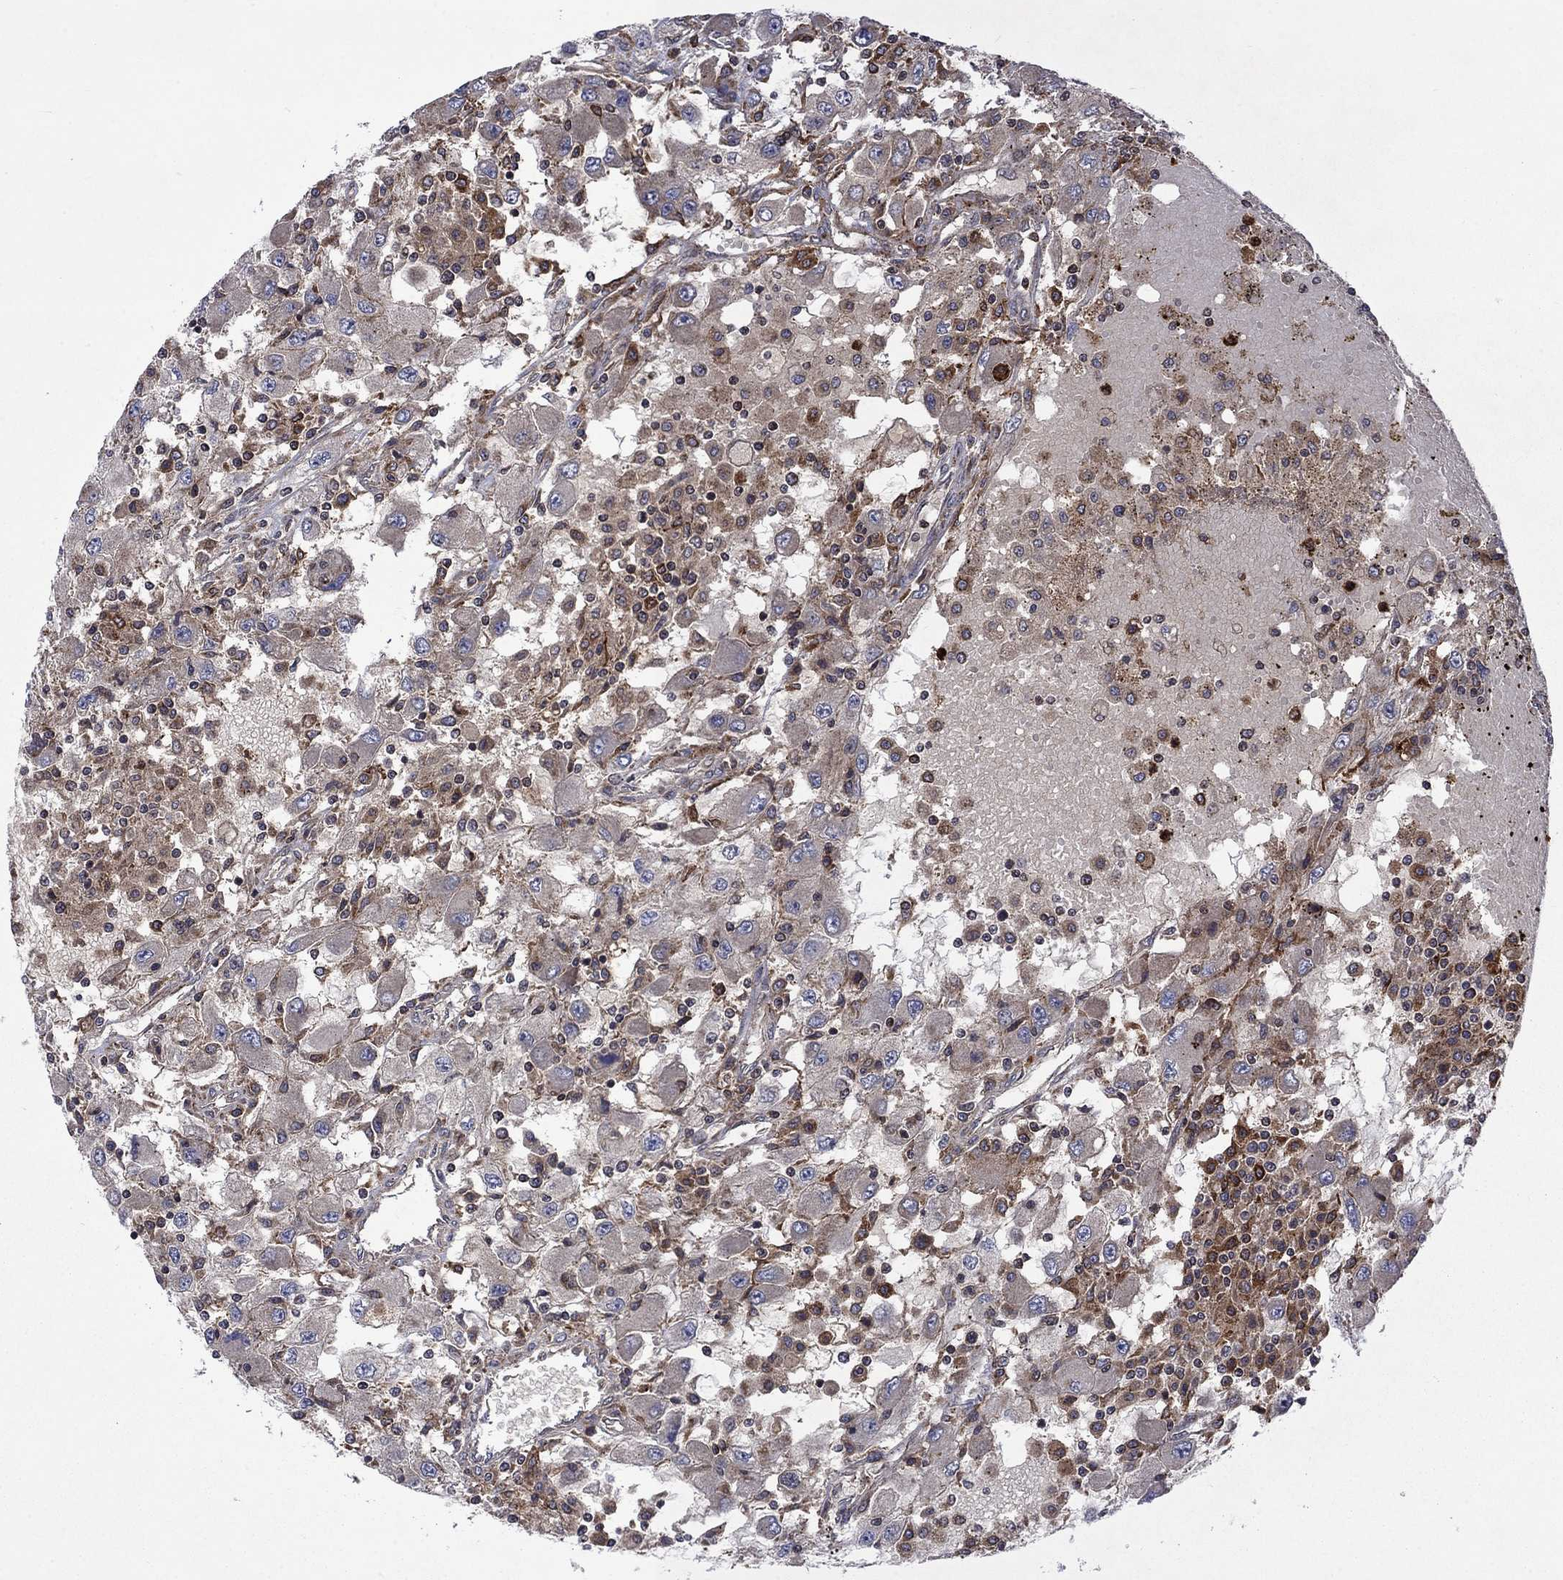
{"staining": {"intensity": "negative", "quantity": "none", "location": "none"}, "tissue": "renal cancer", "cell_type": "Tumor cells", "image_type": "cancer", "snomed": [{"axis": "morphology", "description": "Adenocarcinoma, NOS"}, {"axis": "topography", "description": "Kidney"}], "caption": "Adenocarcinoma (renal) was stained to show a protein in brown. There is no significant staining in tumor cells.", "gene": "TMEM33", "patient": {"sex": "female", "age": 67}}